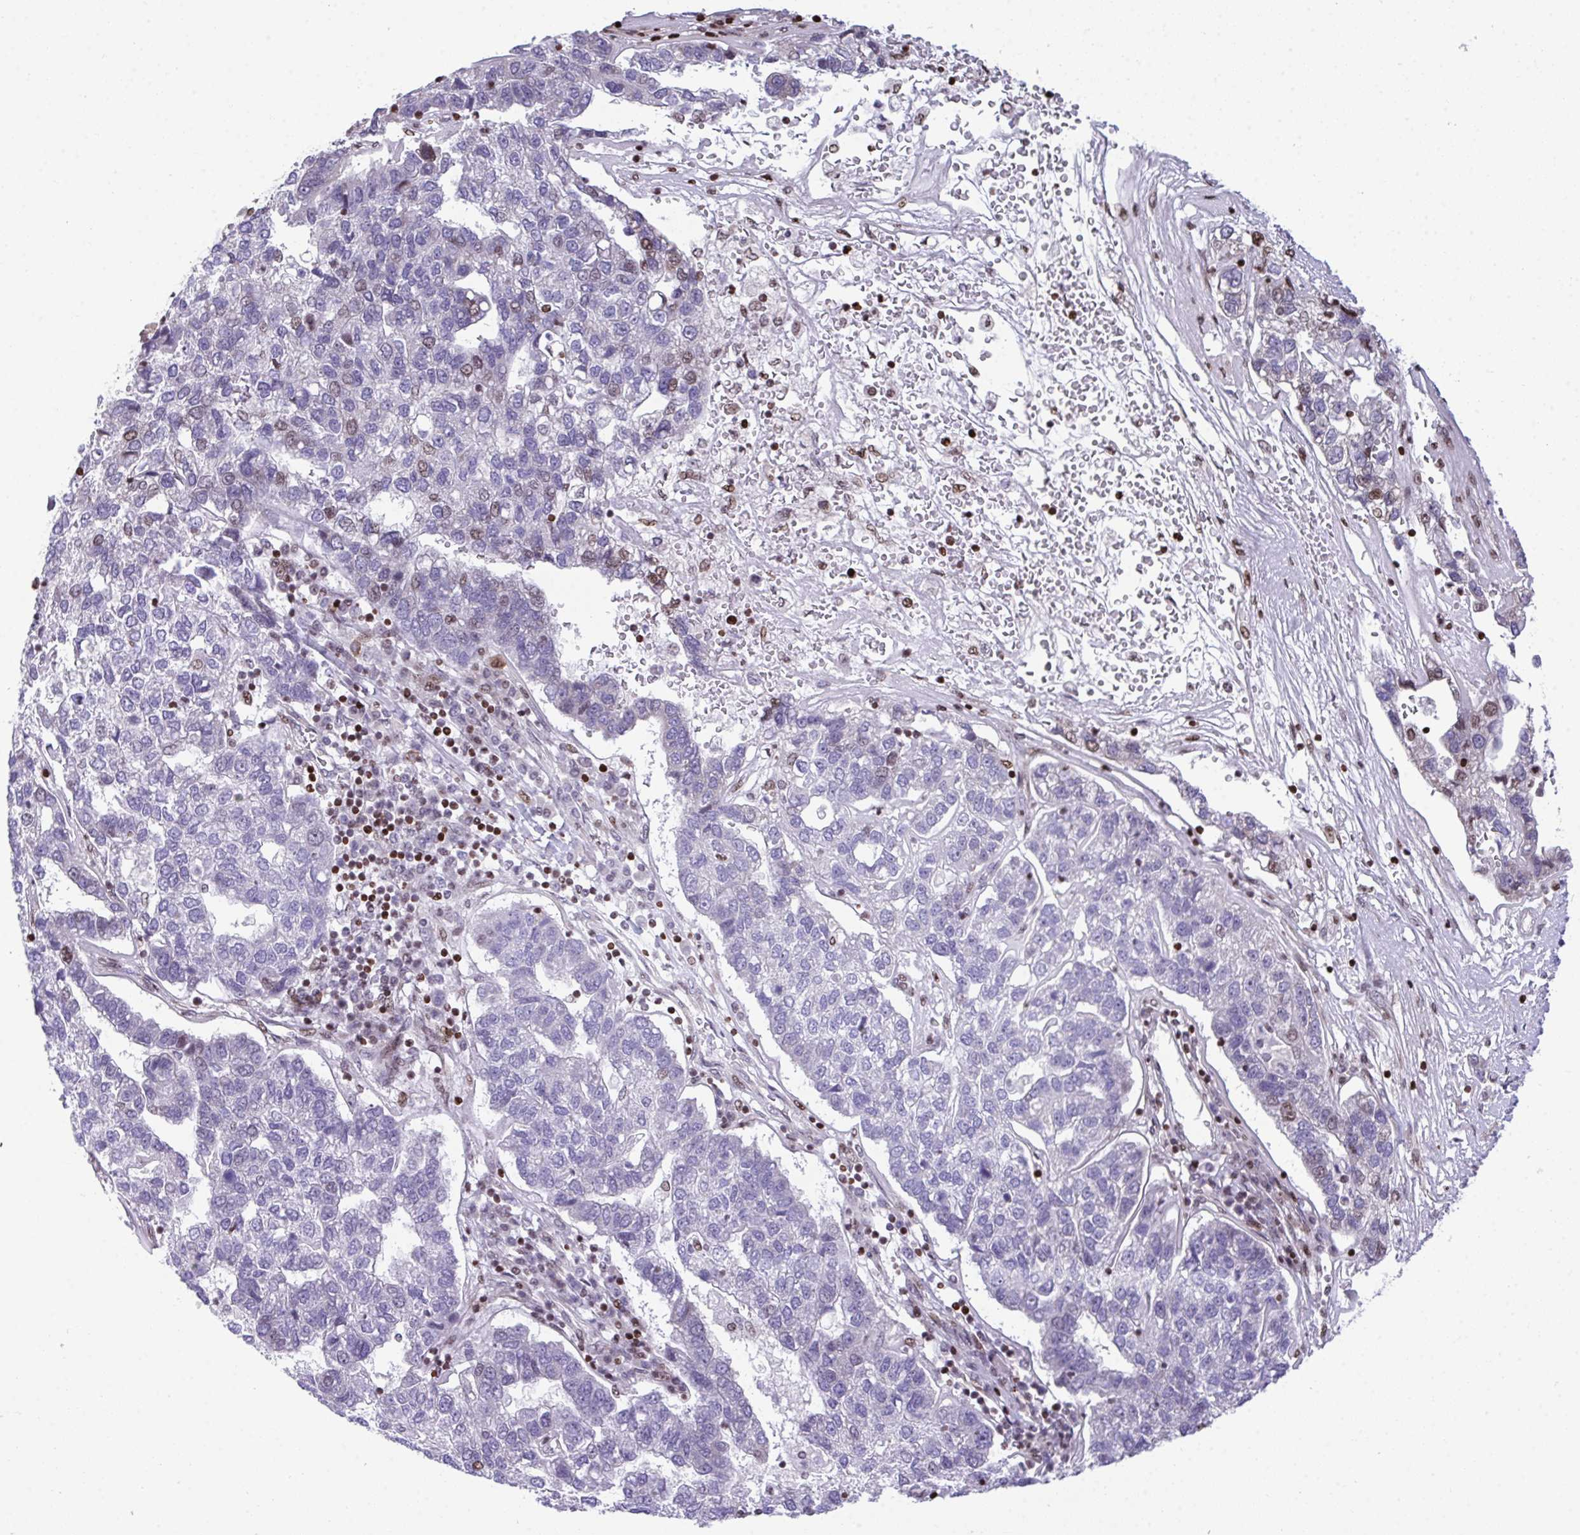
{"staining": {"intensity": "weak", "quantity": "<25%", "location": "nuclear"}, "tissue": "pancreatic cancer", "cell_type": "Tumor cells", "image_type": "cancer", "snomed": [{"axis": "morphology", "description": "Adenocarcinoma, NOS"}, {"axis": "topography", "description": "Pancreas"}], "caption": "A photomicrograph of human pancreatic cancer is negative for staining in tumor cells.", "gene": "RAPGEF5", "patient": {"sex": "female", "age": 61}}